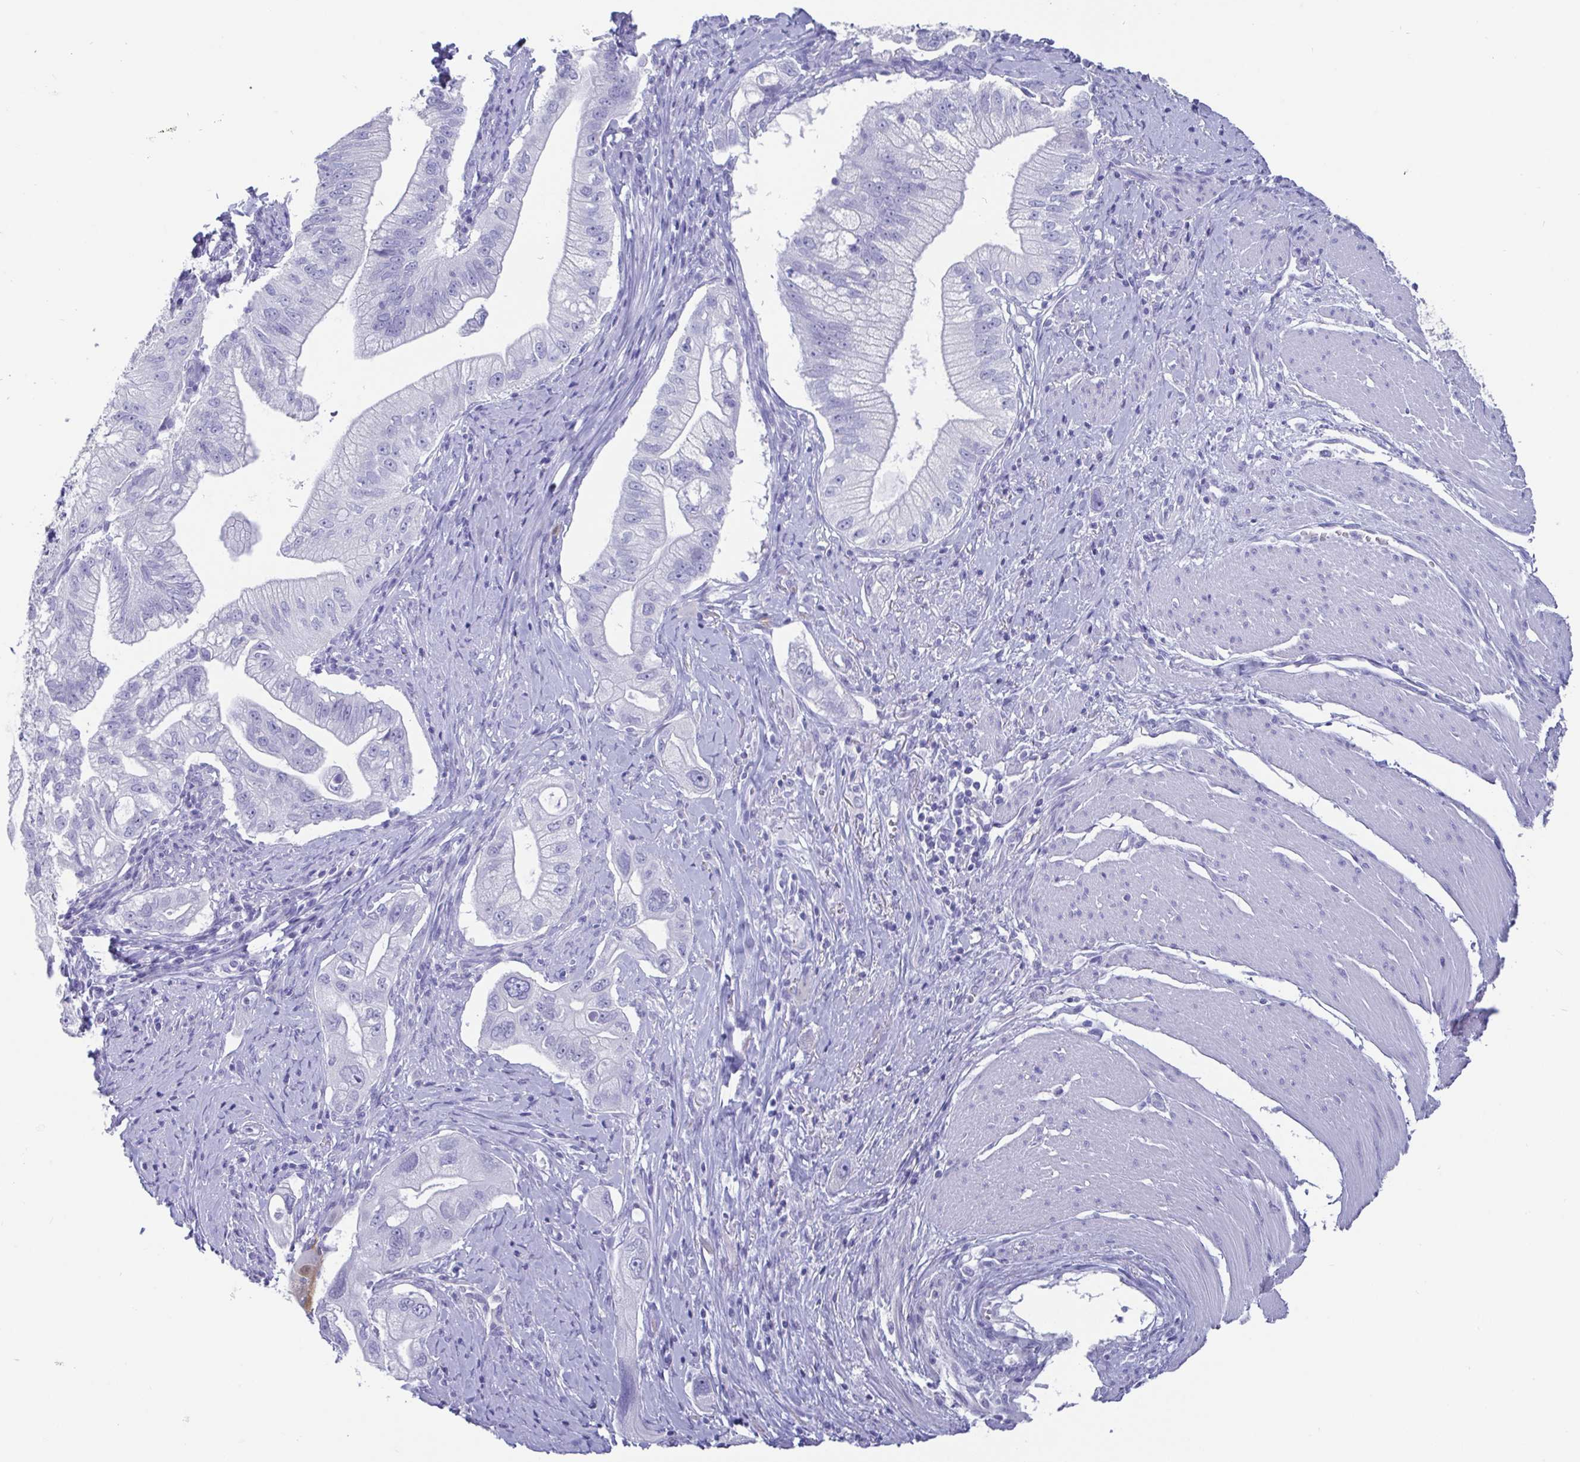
{"staining": {"intensity": "negative", "quantity": "none", "location": "none"}, "tissue": "pancreatic cancer", "cell_type": "Tumor cells", "image_type": "cancer", "snomed": [{"axis": "morphology", "description": "Adenocarcinoma, NOS"}, {"axis": "topography", "description": "Pancreas"}], "caption": "High power microscopy photomicrograph of an immunohistochemistry photomicrograph of pancreatic cancer, revealing no significant positivity in tumor cells. (Brightfield microscopy of DAB (3,3'-diaminobenzidine) immunohistochemistry at high magnification).", "gene": "SCGN", "patient": {"sex": "male", "age": 70}}